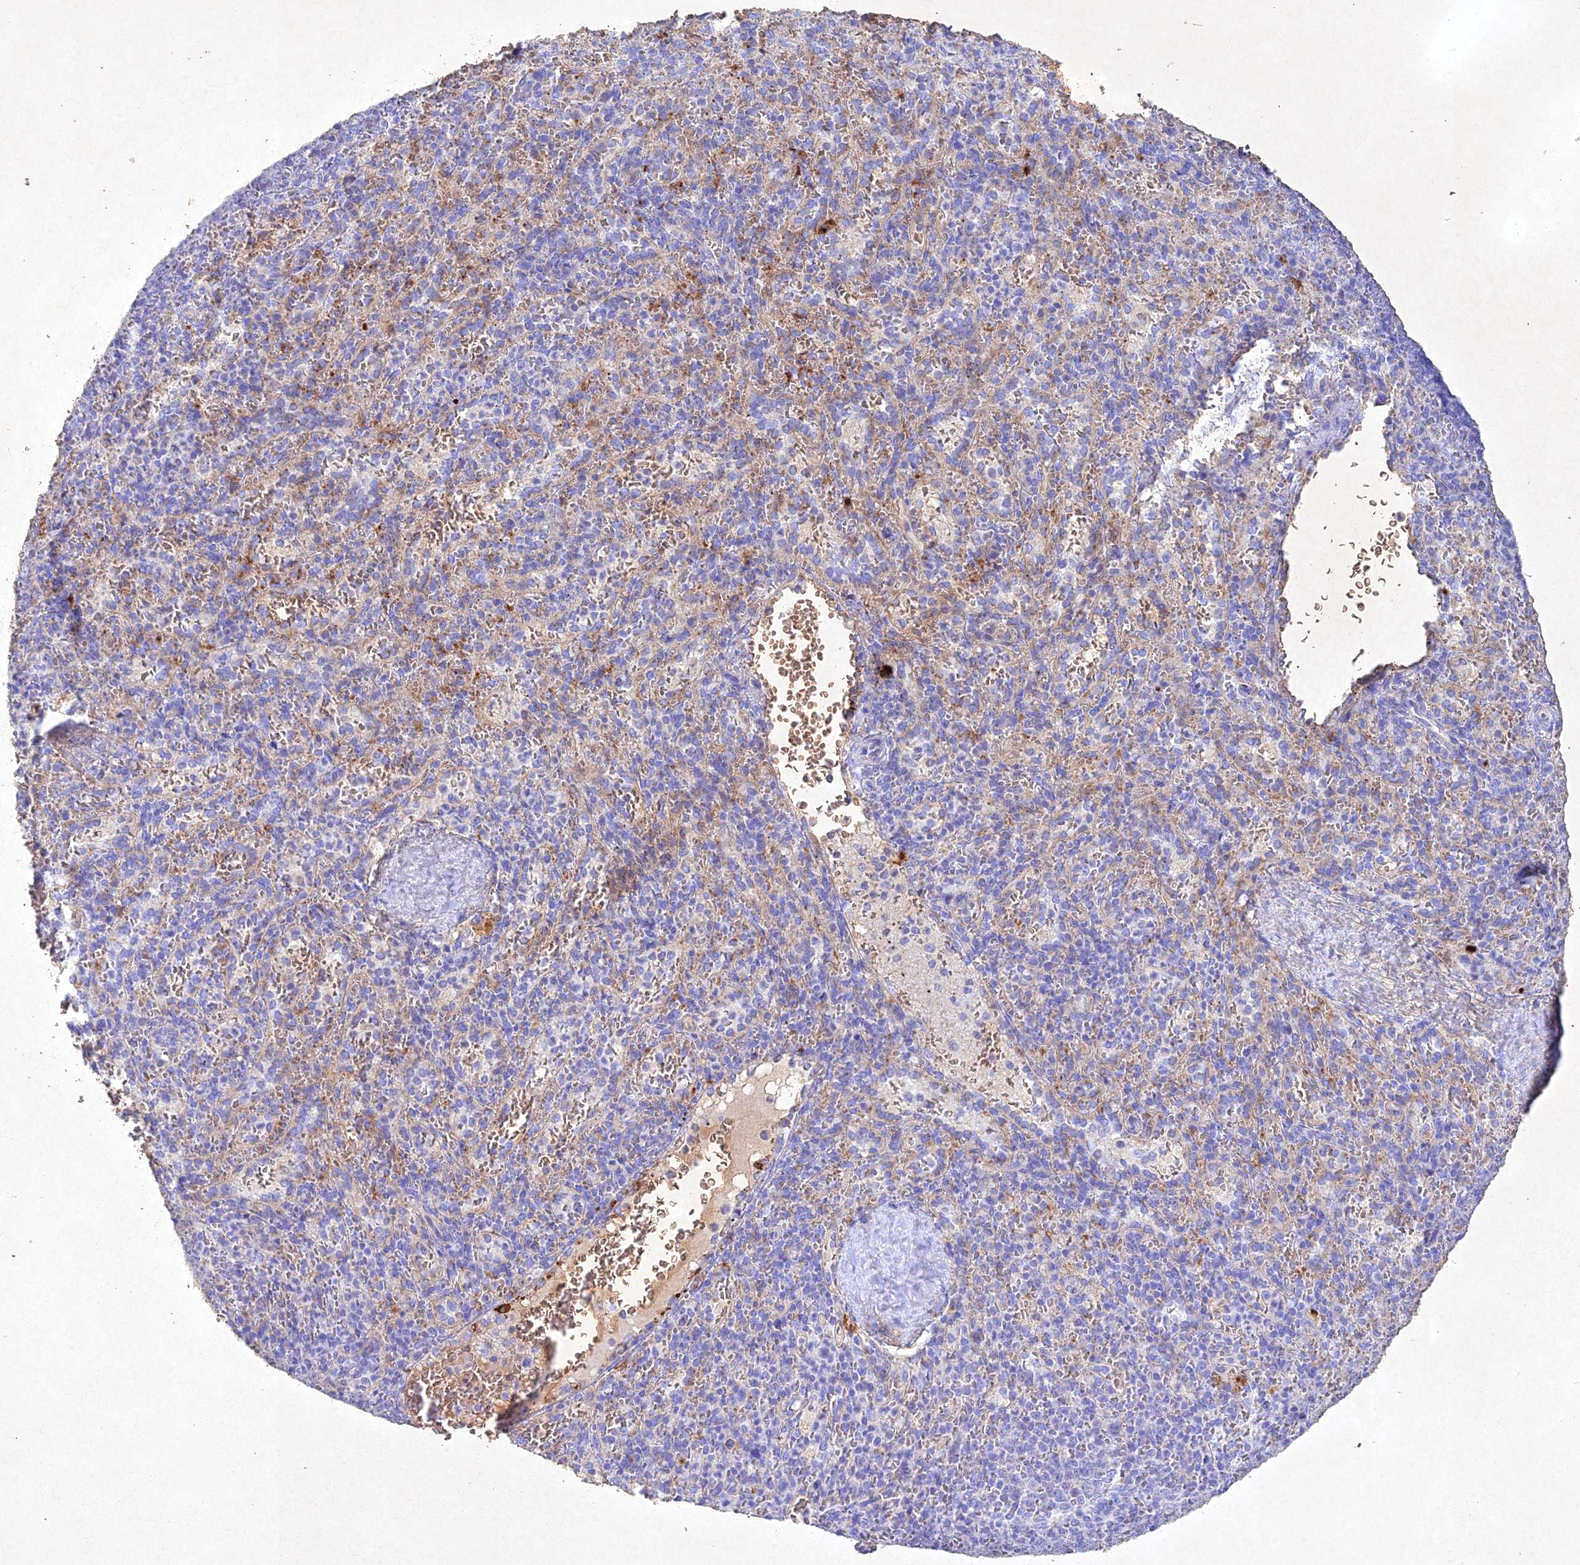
{"staining": {"intensity": "negative", "quantity": "none", "location": "none"}, "tissue": "spleen", "cell_type": "Cells in red pulp", "image_type": "normal", "snomed": [{"axis": "morphology", "description": "Normal tissue, NOS"}, {"axis": "topography", "description": "Spleen"}], "caption": "Spleen stained for a protein using immunohistochemistry exhibits no expression cells in red pulp.", "gene": "NDUFV1", "patient": {"sex": "female", "age": 21}}